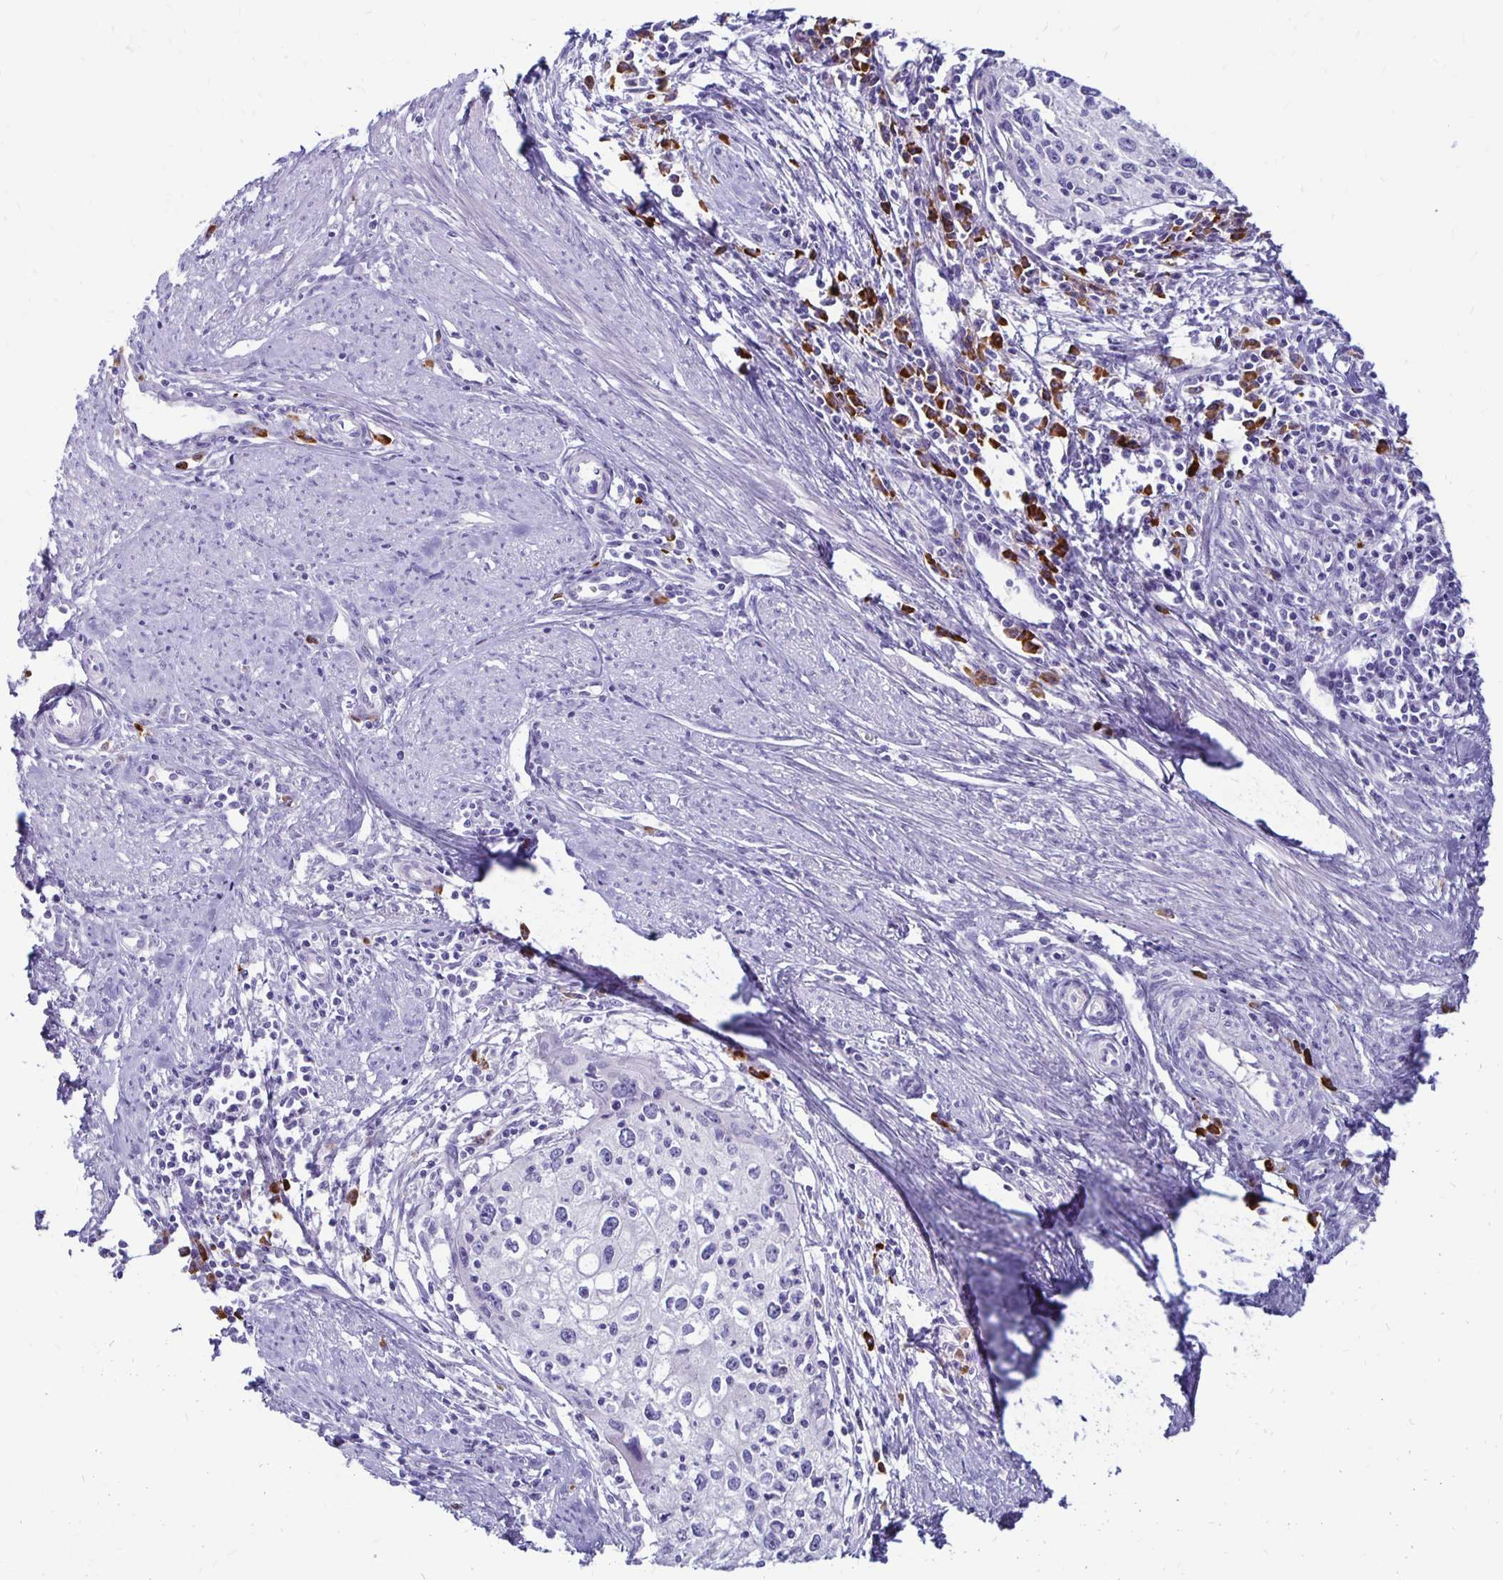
{"staining": {"intensity": "negative", "quantity": "none", "location": "none"}, "tissue": "cervical cancer", "cell_type": "Tumor cells", "image_type": "cancer", "snomed": [{"axis": "morphology", "description": "Squamous cell carcinoma, NOS"}, {"axis": "topography", "description": "Cervix"}], "caption": "This histopathology image is of squamous cell carcinoma (cervical) stained with IHC to label a protein in brown with the nuclei are counter-stained blue. There is no positivity in tumor cells.", "gene": "FNTB", "patient": {"sex": "female", "age": 40}}